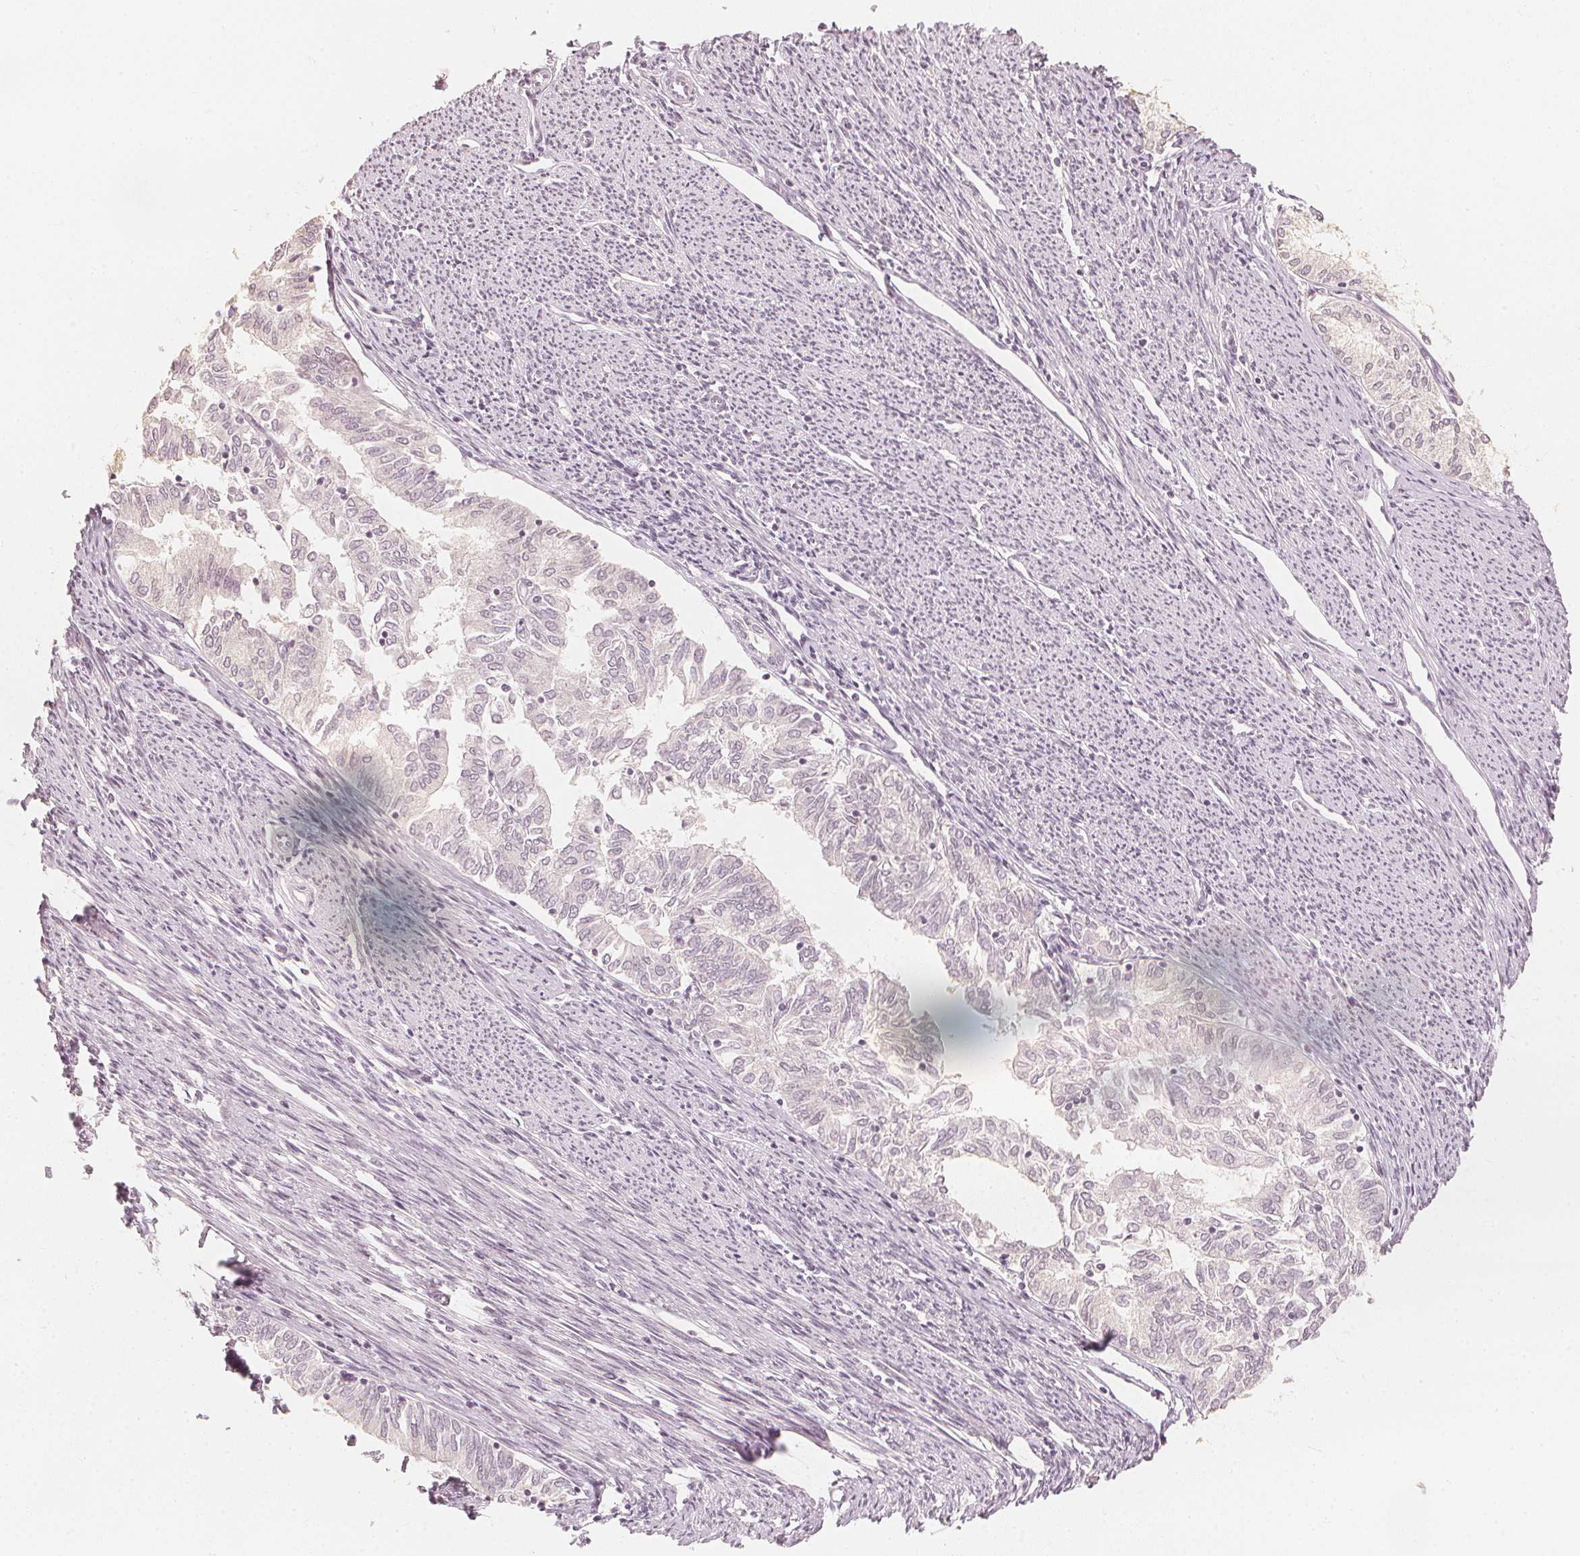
{"staining": {"intensity": "negative", "quantity": "none", "location": "none"}, "tissue": "endometrial cancer", "cell_type": "Tumor cells", "image_type": "cancer", "snomed": [{"axis": "morphology", "description": "Adenocarcinoma, NOS"}, {"axis": "topography", "description": "Endometrium"}], "caption": "This is an immunohistochemistry image of endometrial adenocarcinoma. There is no staining in tumor cells.", "gene": "CALB1", "patient": {"sex": "female", "age": 79}}